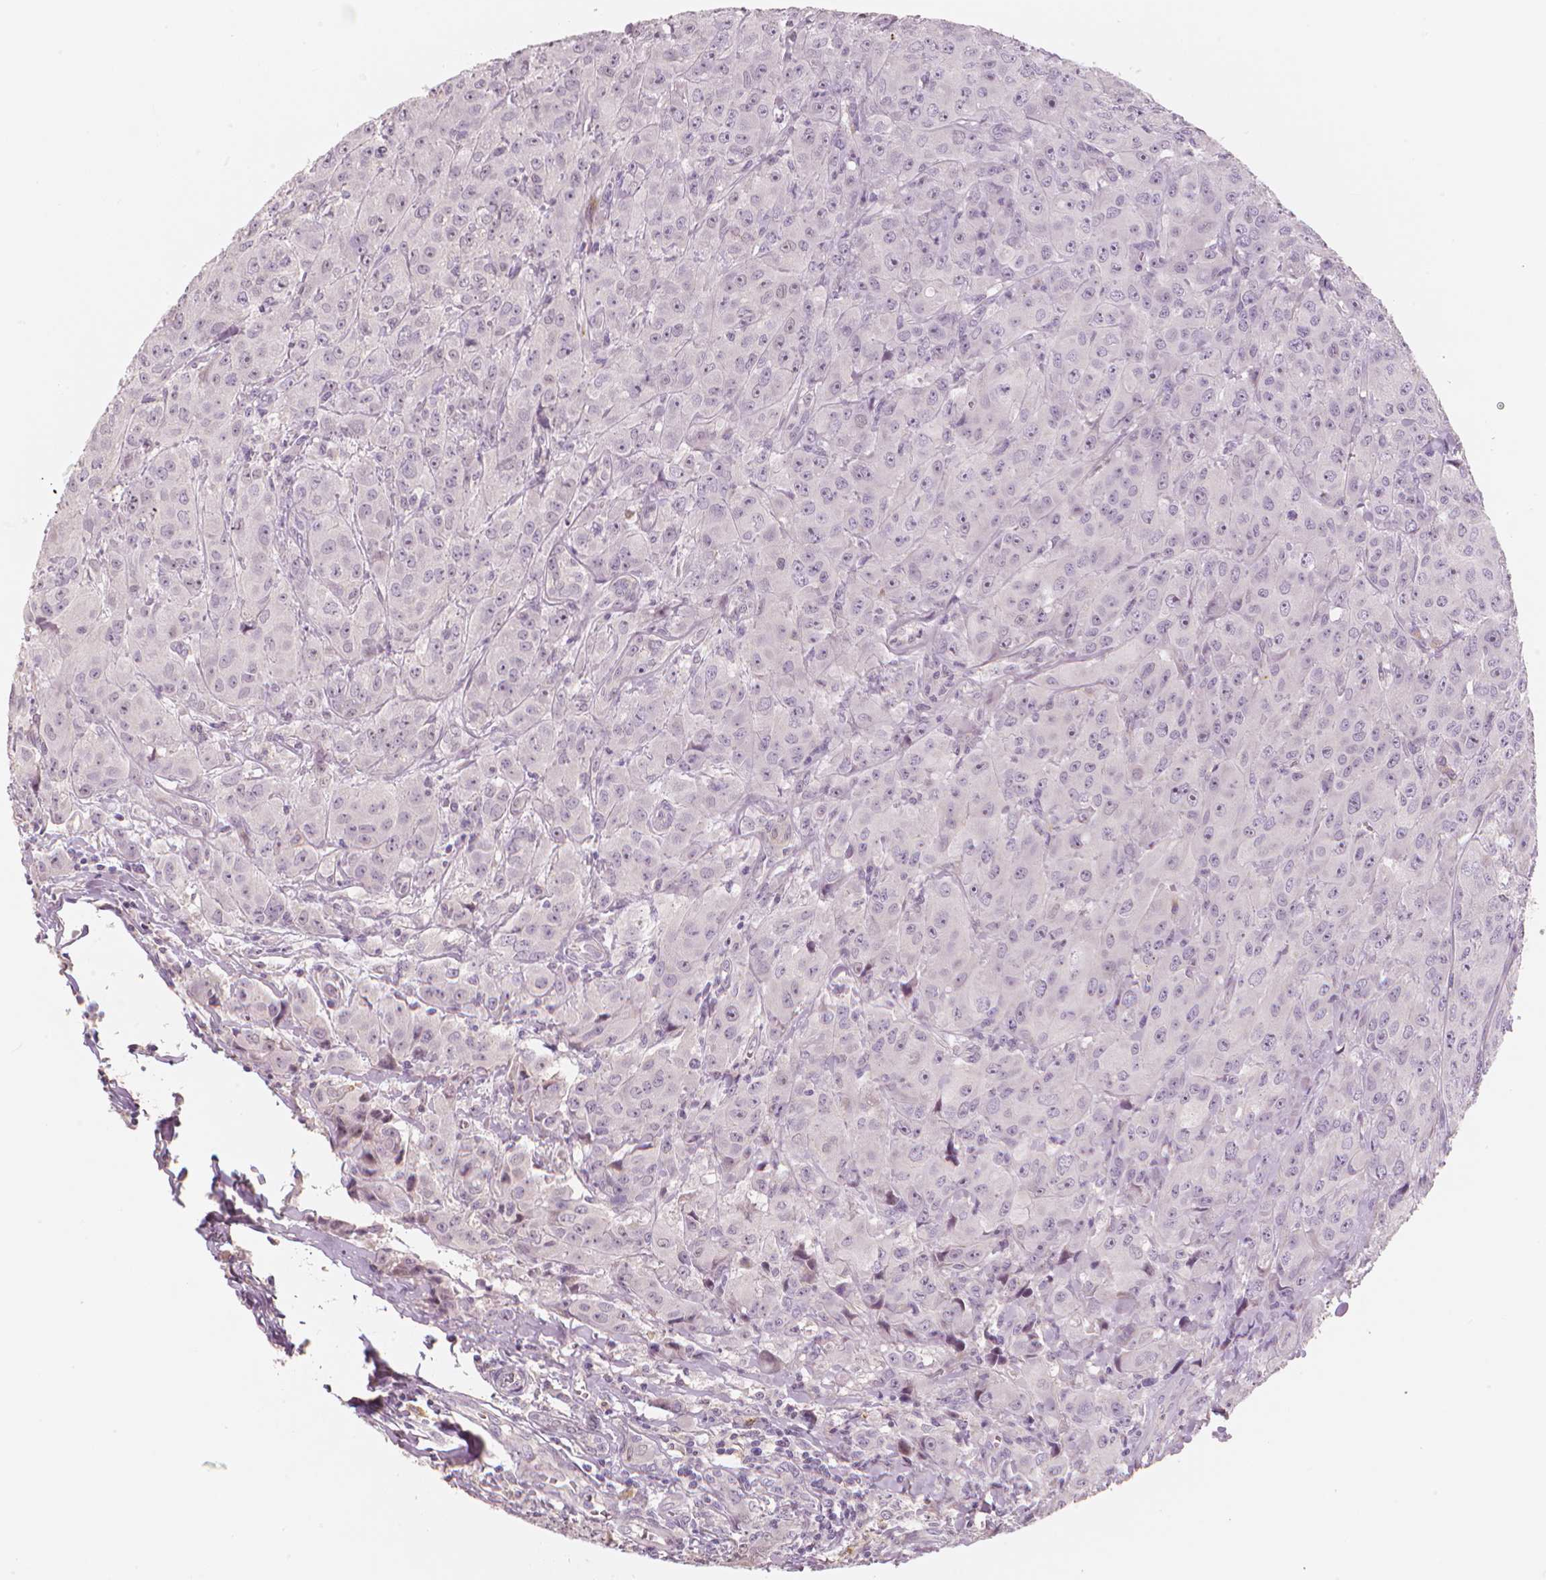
{"staining": {"intensity": "negative", "quantity": "none", "location": "none"}, "tissue": "breast cancer", "cell_type": "Tumor cells", "image_type": "cancer", "snomed": [{"axis": "morphology", "description": "Duct carcinoma"}, {"axis": "topography", "description": "Breast"}], "caption": "IHC image of human breast cancer stained for a protein (brown), which exhibits no positivity in tumor cells.", "gene": "RNASE7", "patient": {"sex": "female", "age": 43}}